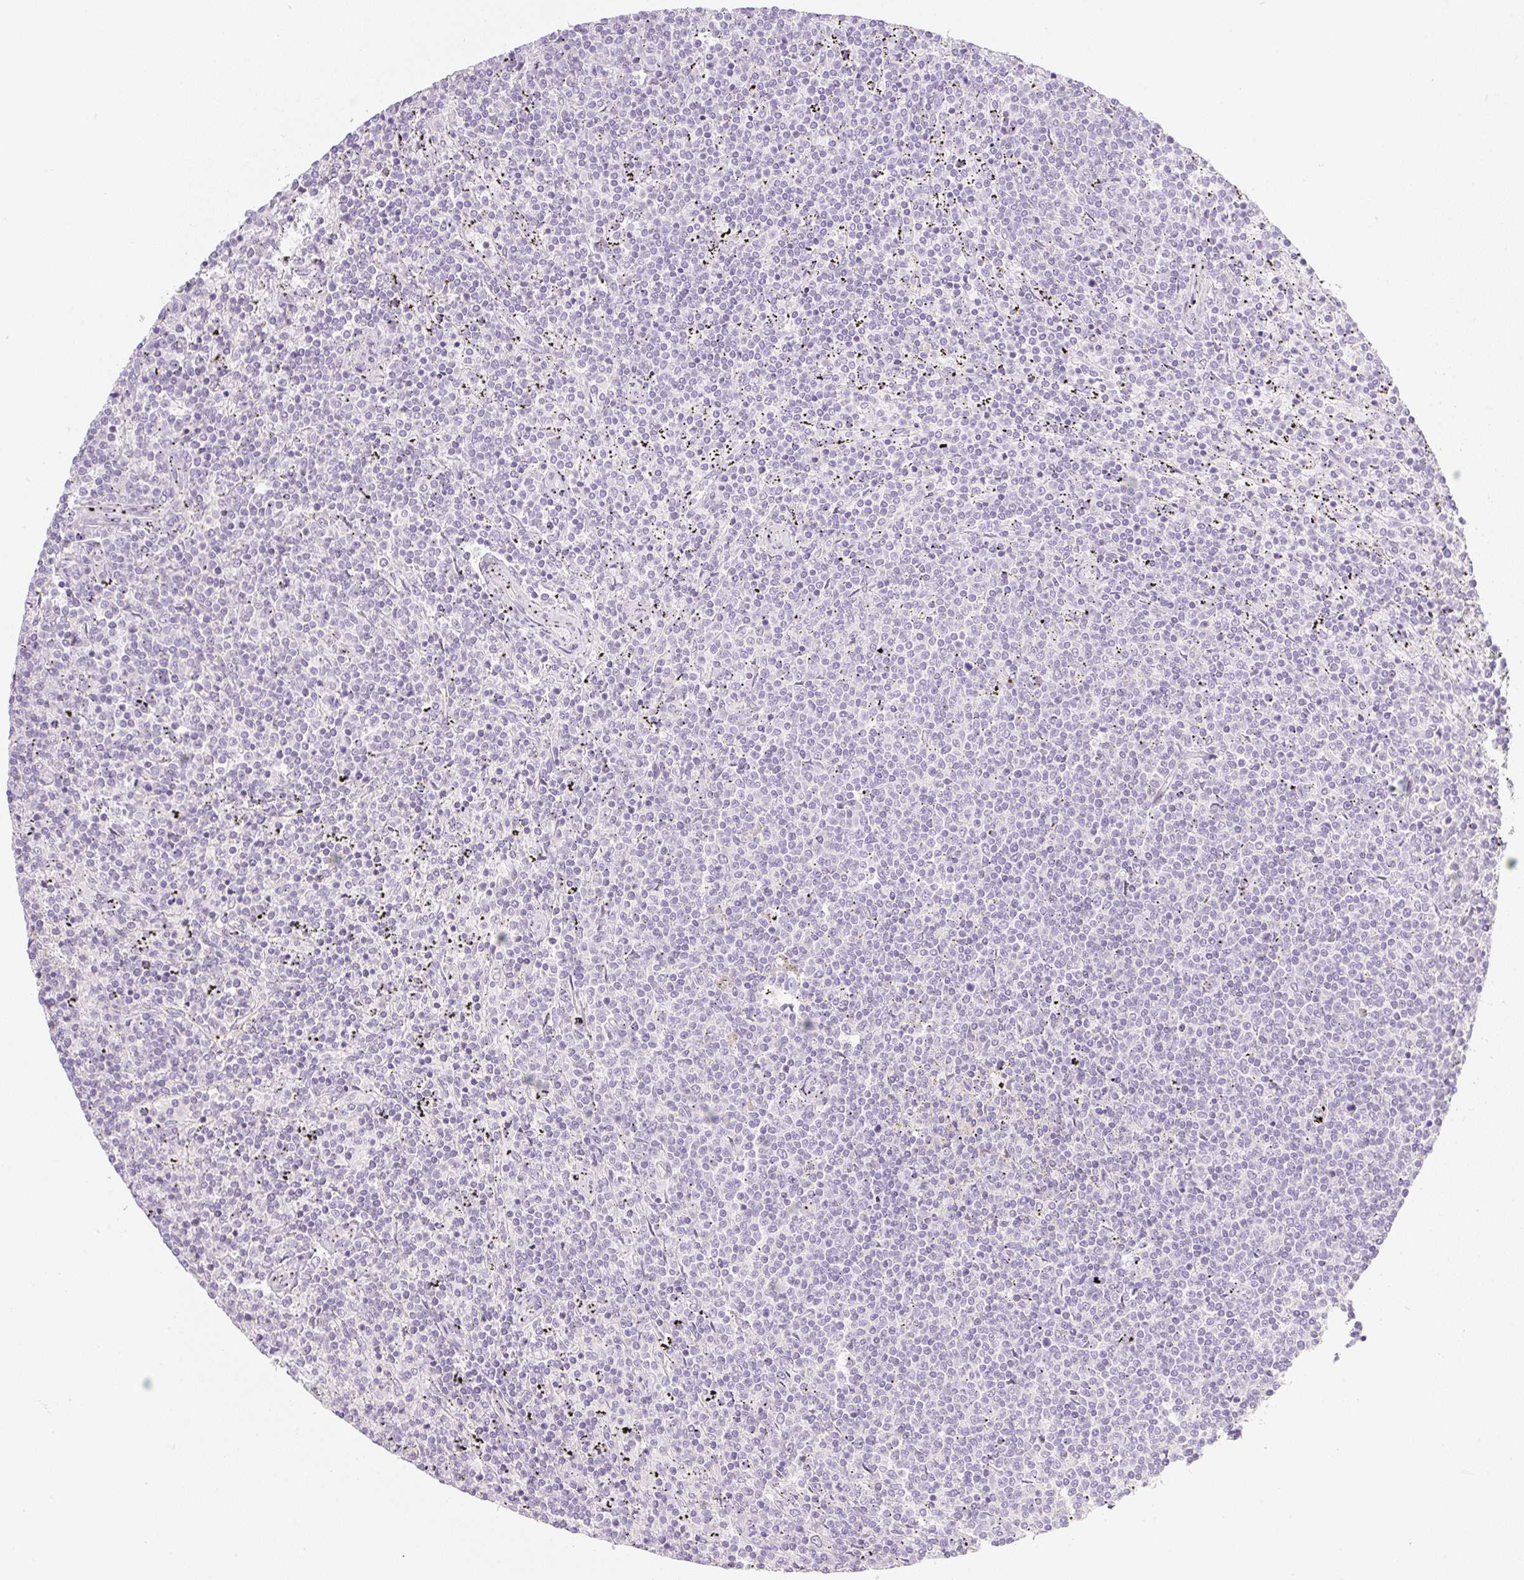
{"staining": {"intensity": "negative", "quantity": "none", "location": "none"}, "tissue": "lymphoma", "cell_type": "Tumor cells", "image_type": "cancer", "snomed": [{"axis": "morphology", "description": "Malignant lymphoma, non-Hodgkin's type, Low grade"}, {"axis": "topography", "description": "Spleen"}], "caption": "The immunohistochemistry histopathology image has no significant staining in tumor cells of lymphoma tissue.", "gene": "MIA2", "patient": {"sex": "female", "age": 50}}